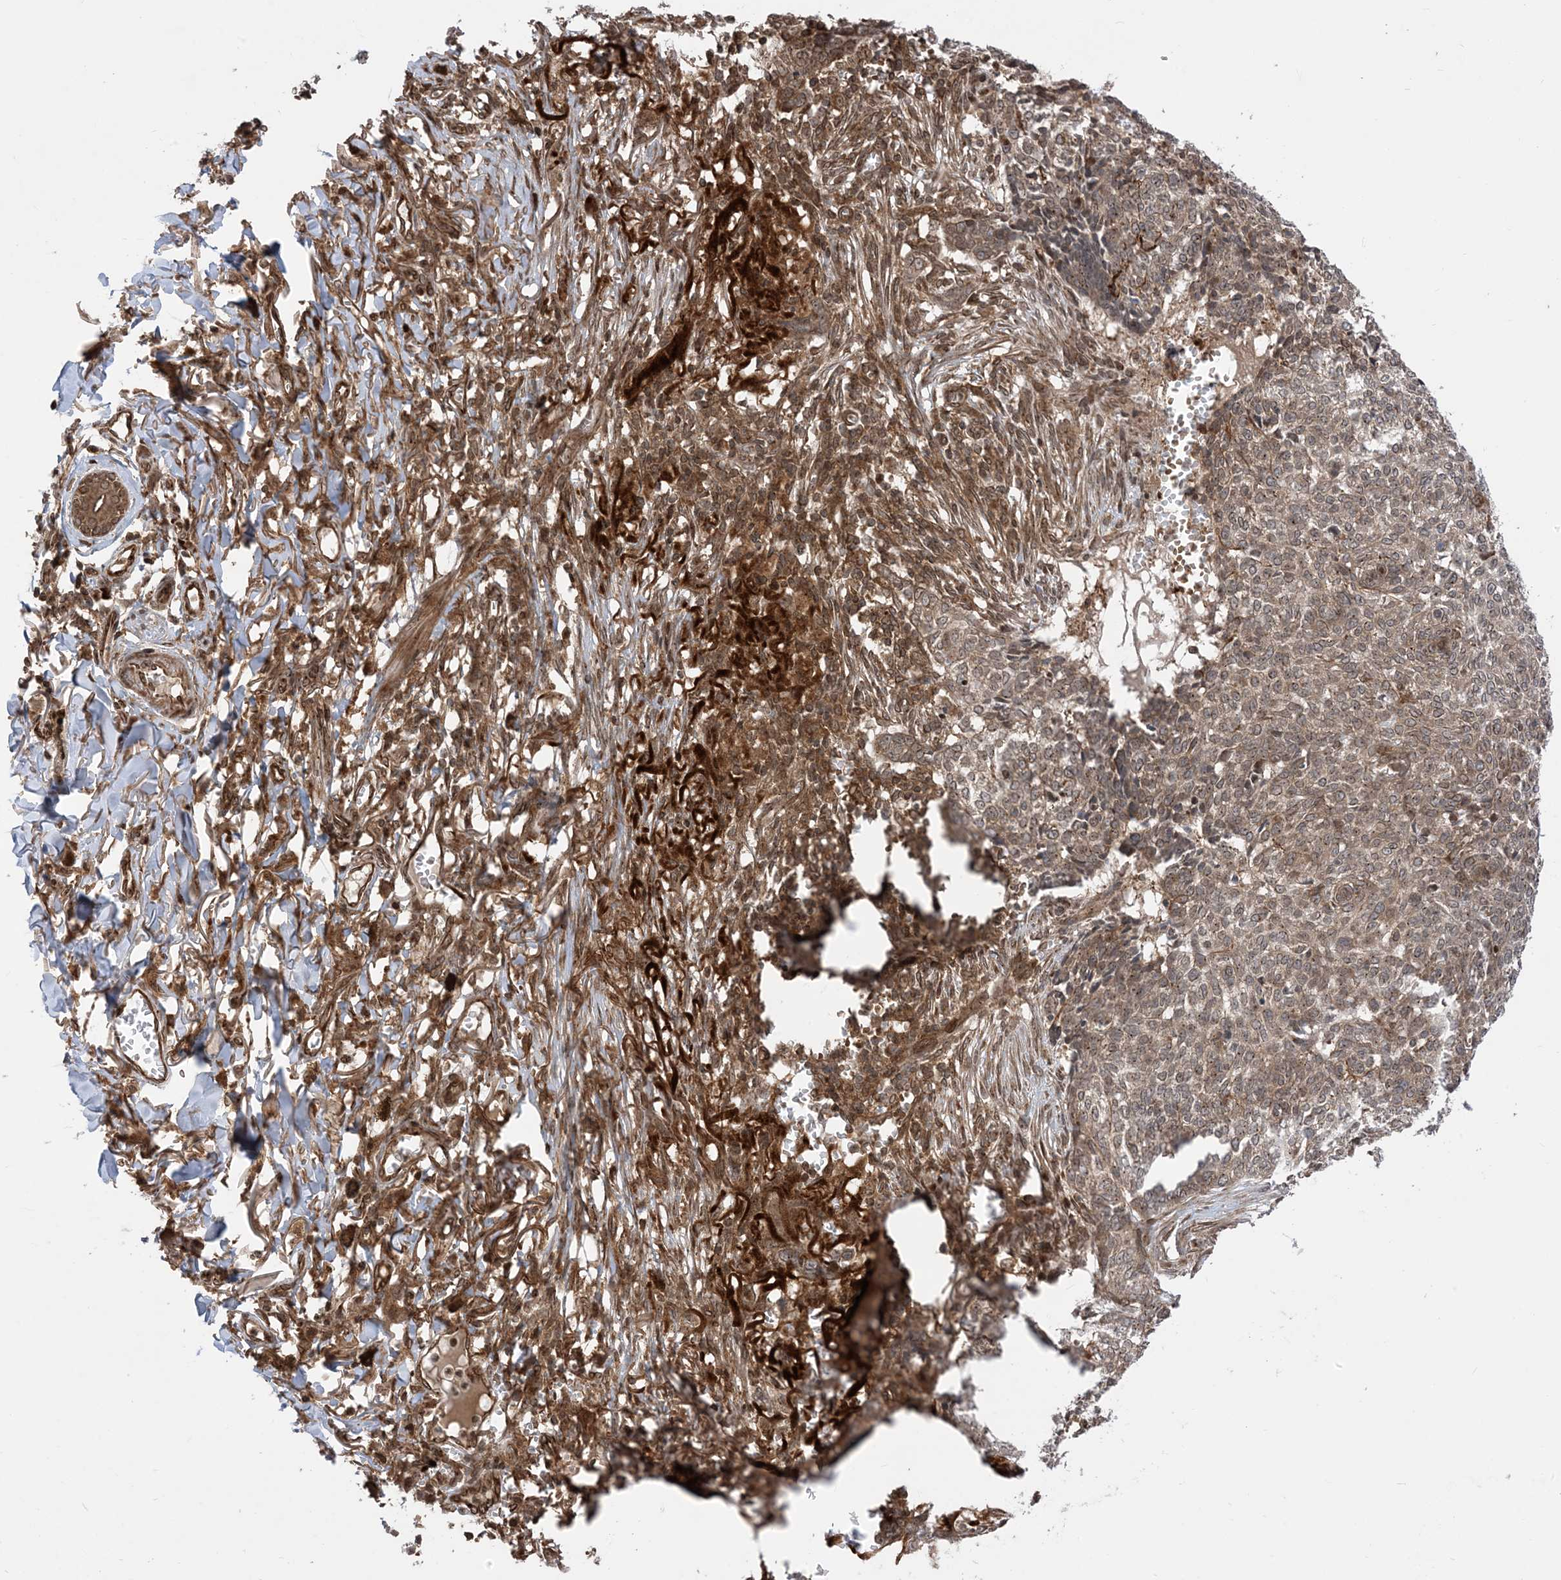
{"staining": {"intensity": "moderate", "quantity": ">75%", "location": "cytoplasmic/membranous"}, "tissue": "skin cancer", "cell_type": "Tumor cells", "image_type": "cancer", "snomed": [{"axis": "morphology", "description": "Basal cell carcinoma"}, {"axis": "topography", "description": "Skin"}], "caption": "Immunohistochemistry (IHC) histopathology image of neoplastic tissue: skin cancer stained using immunohistochemistry (IHC) exhibits medium levels of moderate protein expression localized specifically in the cytoplasmic/membranous of tumor cells, appearing as a cytoplasmic/membranous brown color.", "gene": "CASP4", "patient": {"sex": "male", "age": 85}}